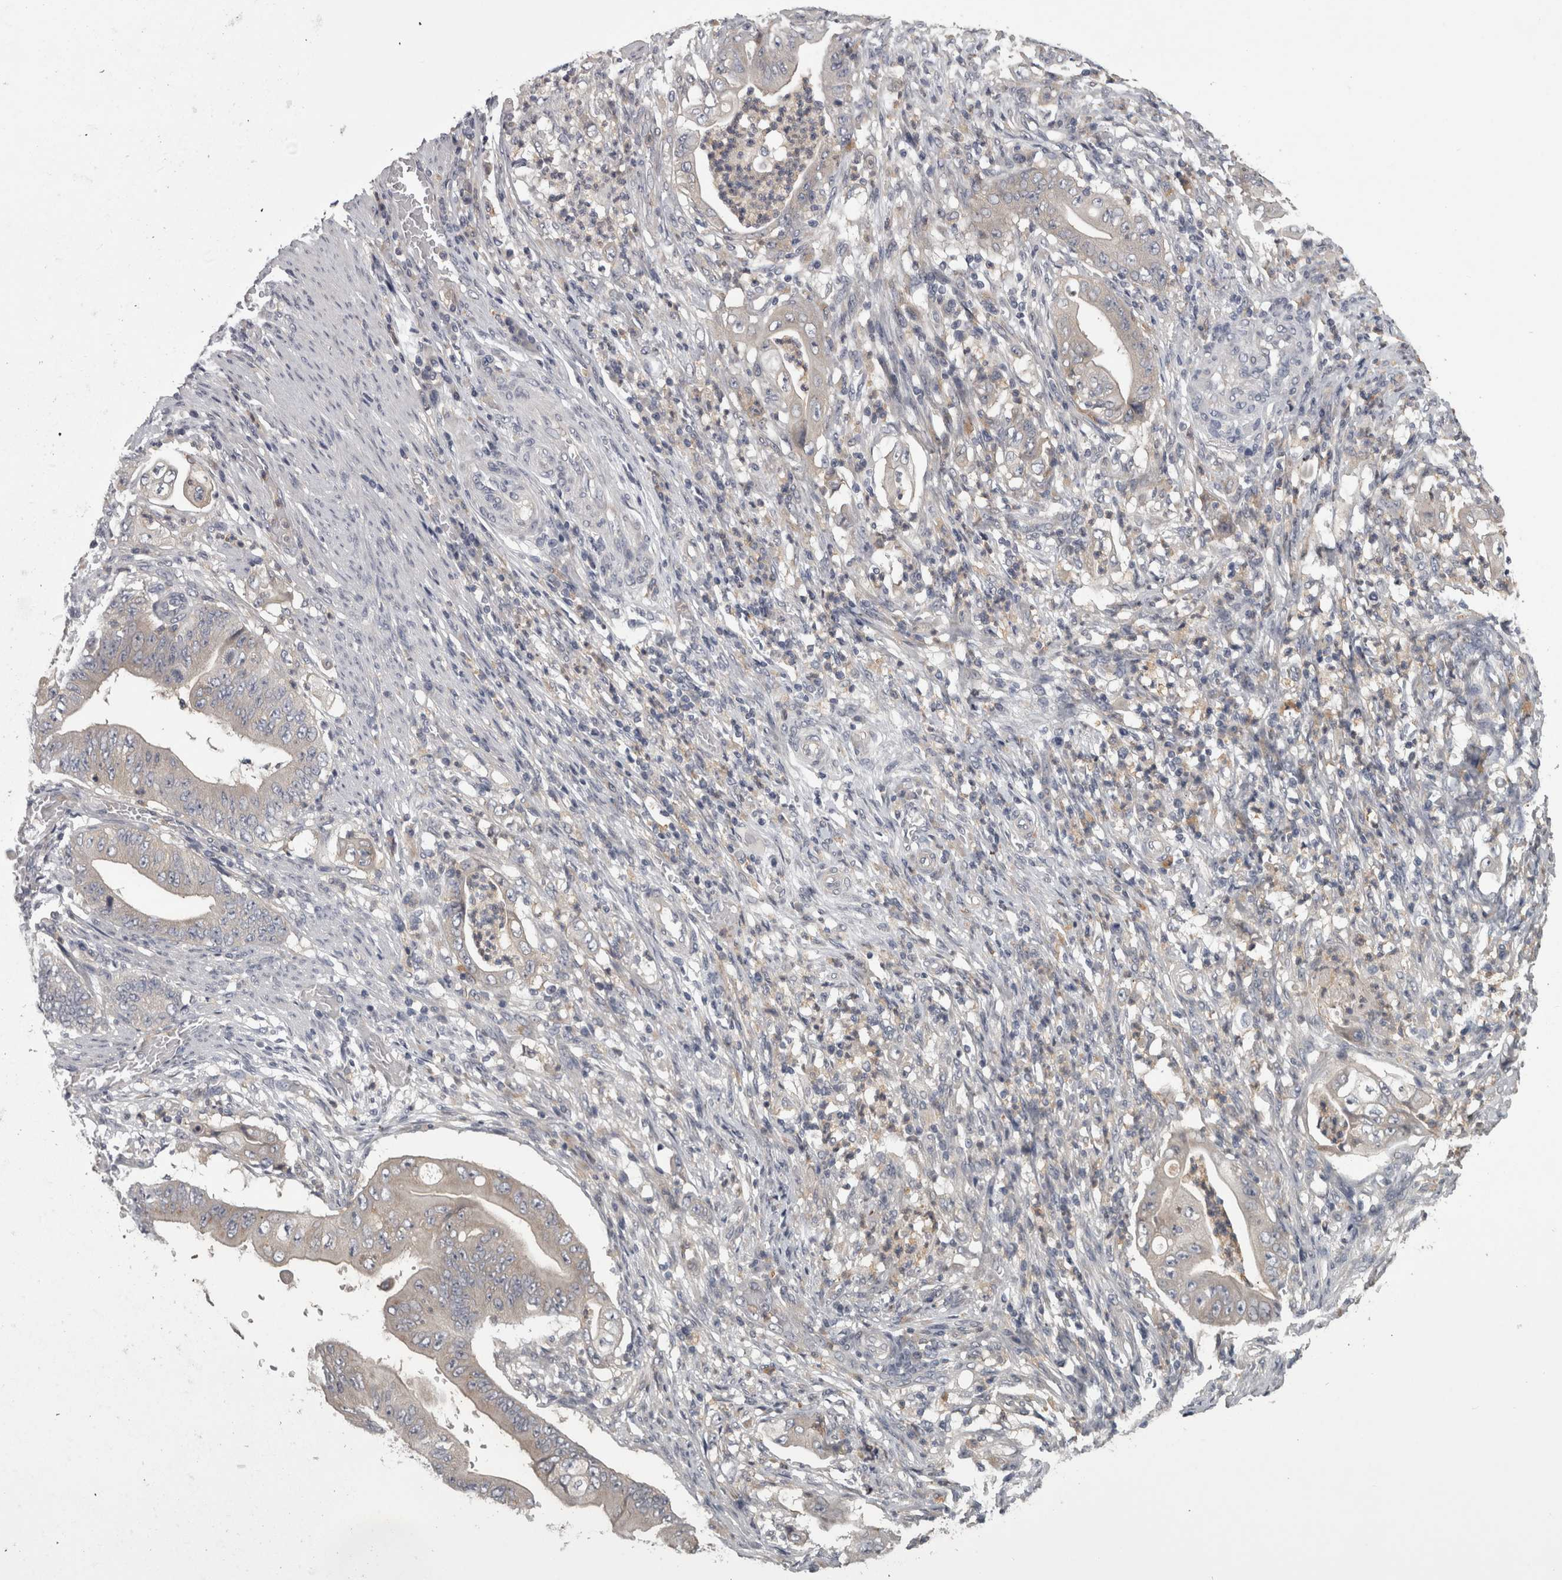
{"staining": {"intensity": "negative", "quantity": "none", "location": "none"}, "tissue": "stomach cancer", "cell_type": "Tumor cells", "image_type": "cancer", "snomed": [{"axis": "morphology", "description": "Adenocarcinoma, NOS"}, {"axis": "topography", "description": "Stomach"}], "caption": "A photomicrograph of stomach adenocarcinoma stained for a protein shows no brown staining in tumor cells.", "gene": "PRKCI", "patient": {"sex": "female", "age": 73}}